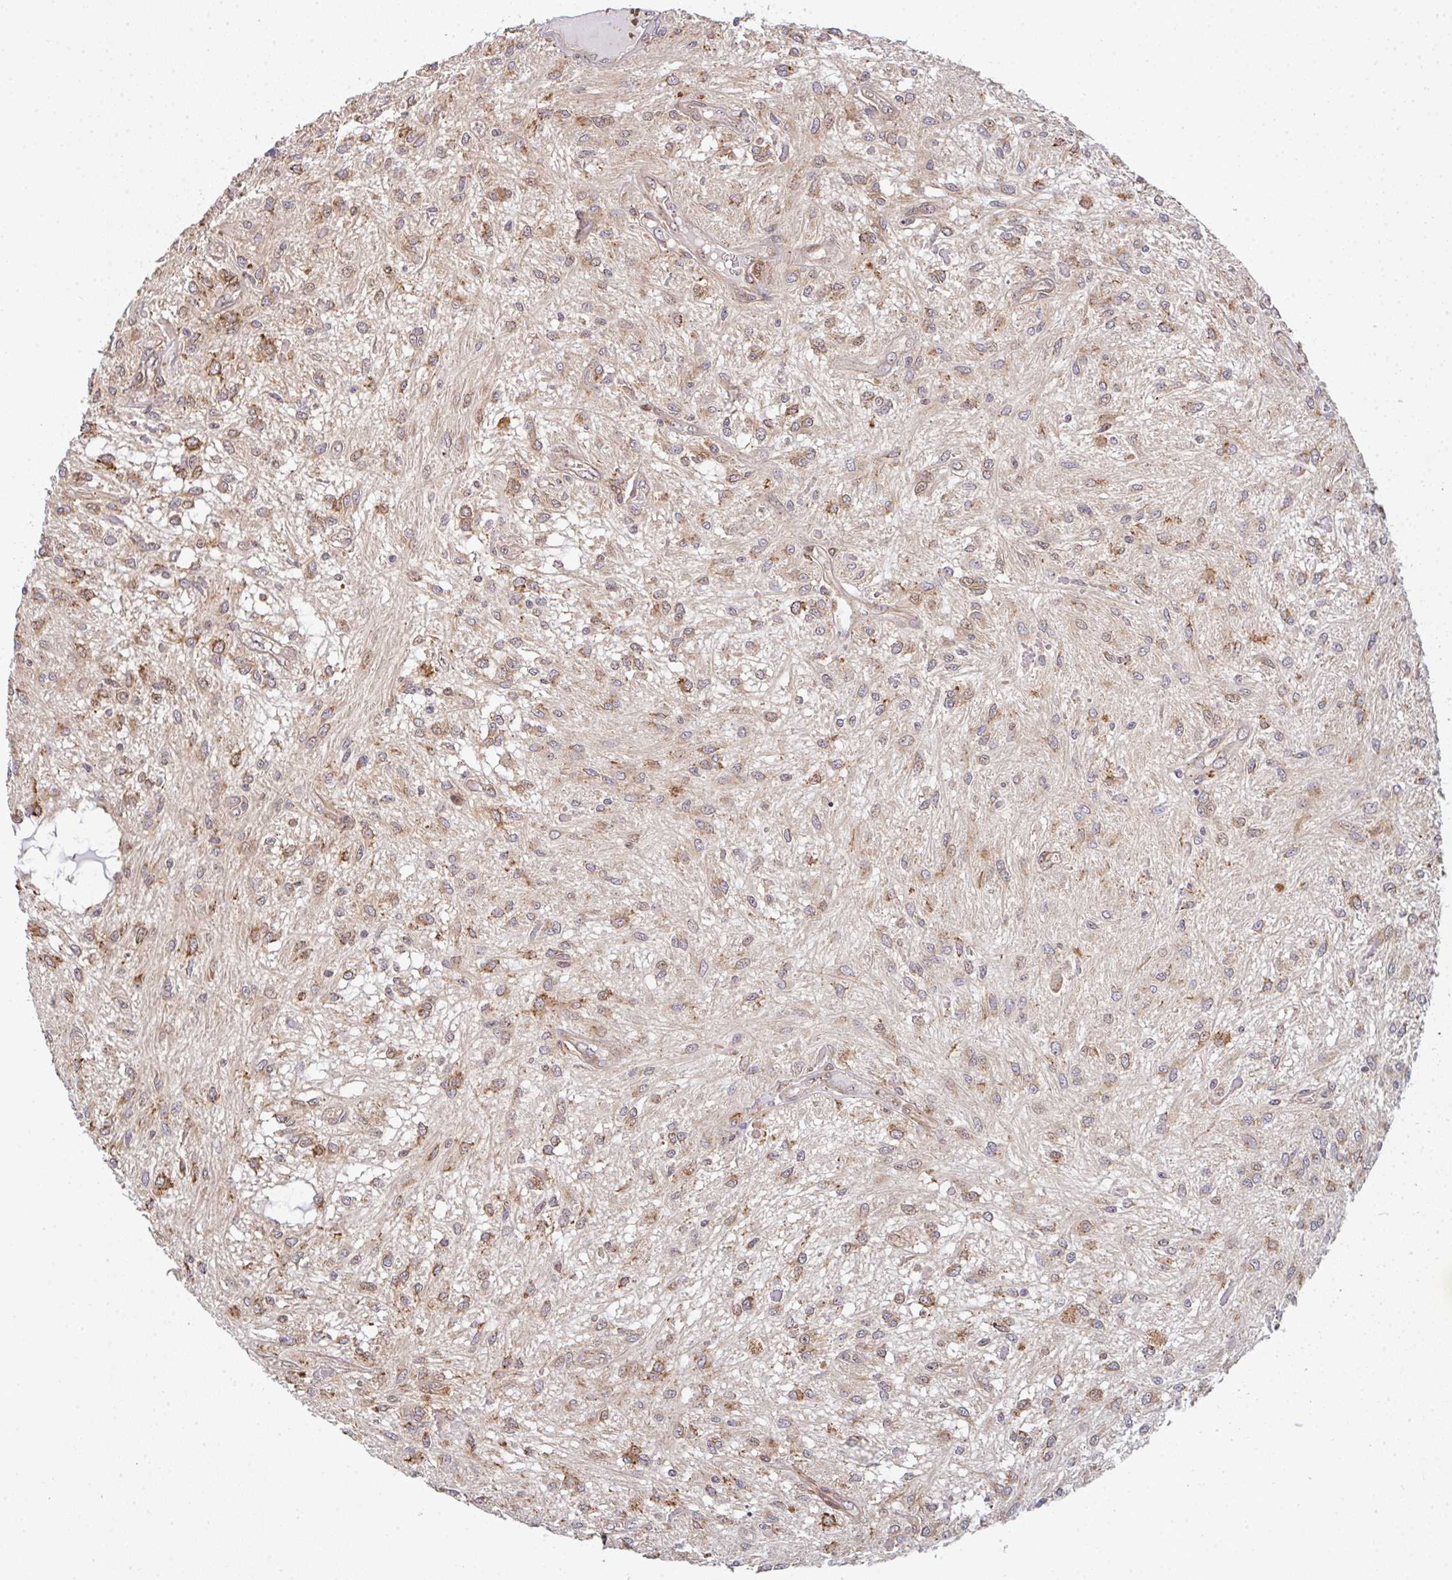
{"staining": {"intensity": "moderate", "quantity": "25%-75%", "location": "cytoplasmic/membranous"}, "tissue": "glioma", "cell_type": "Tumor cells", "image_type": "cancer", "snomed": [{"axis": "morphology", "description": "Glioma, malignant, Low grade"}, {"axis": "topography", "description": "Cerebellum"}], "caption": "A brown stain labels moderate cytoplasmic/membranous expression of a protein in human glioma tumor cells.", "gene": "SIMC1", "patient": {"sex": "female", "age": 14}}